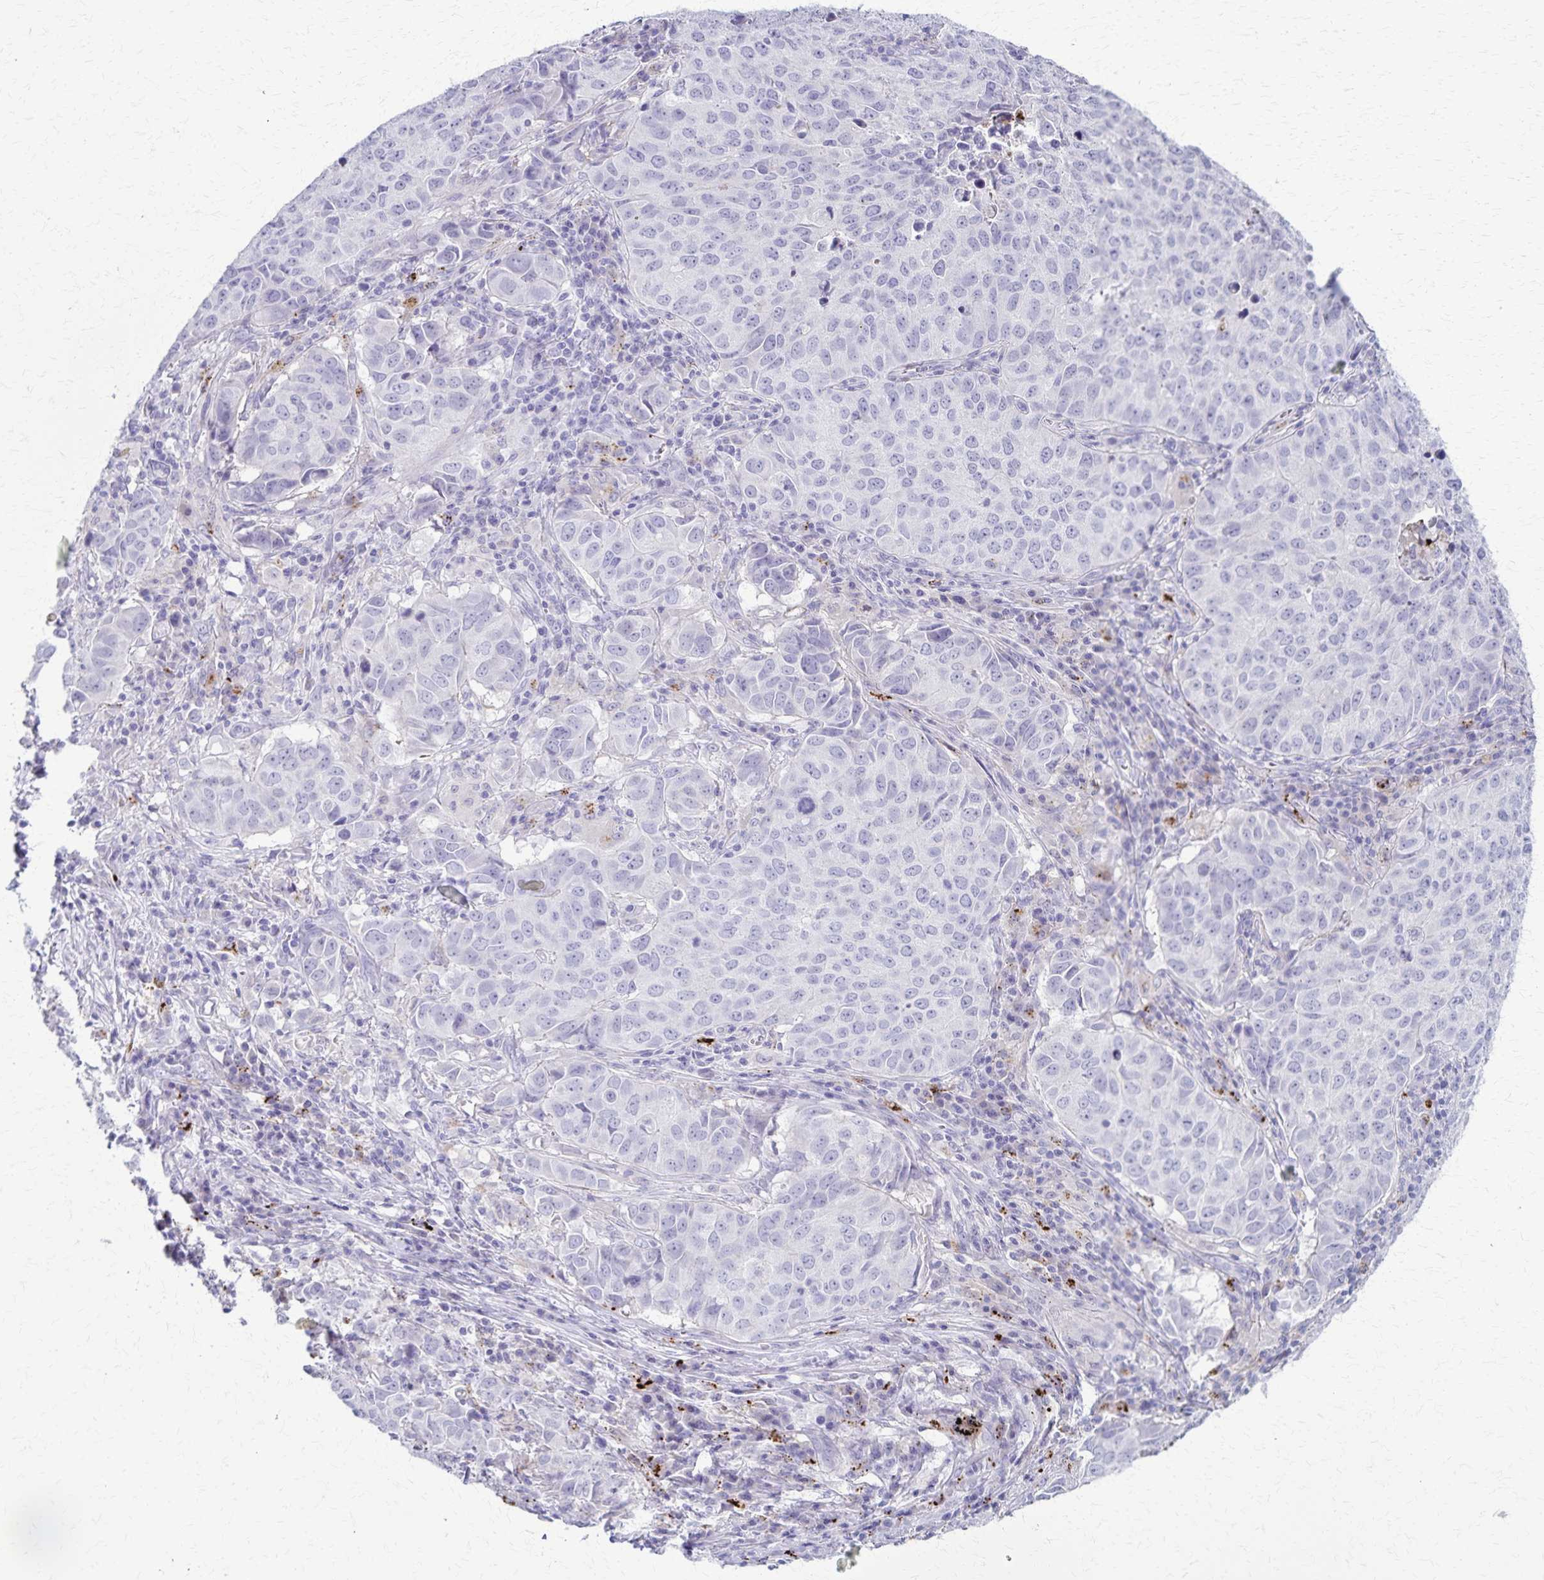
{"staining": {"intensity": "negative", "quantity": "none", "location": "none"}, "tissue": "lung cancer", "cell_type": "Tumor cells", "image_type": "cancer", "snomed": [{"axis": "morphology", "description": "Adenocarcinoma, NOS"}, {"axis": "topography", "description": "Lung"}], "caption": "Immunohistochemistry (IHC) image of human lung cancer (adenocarcinoma) stained for a protein (brown), which exhibits no staining in tumor cells.", "gene": "TMEM60", "patient": {"sex": "female", "age": 50}}